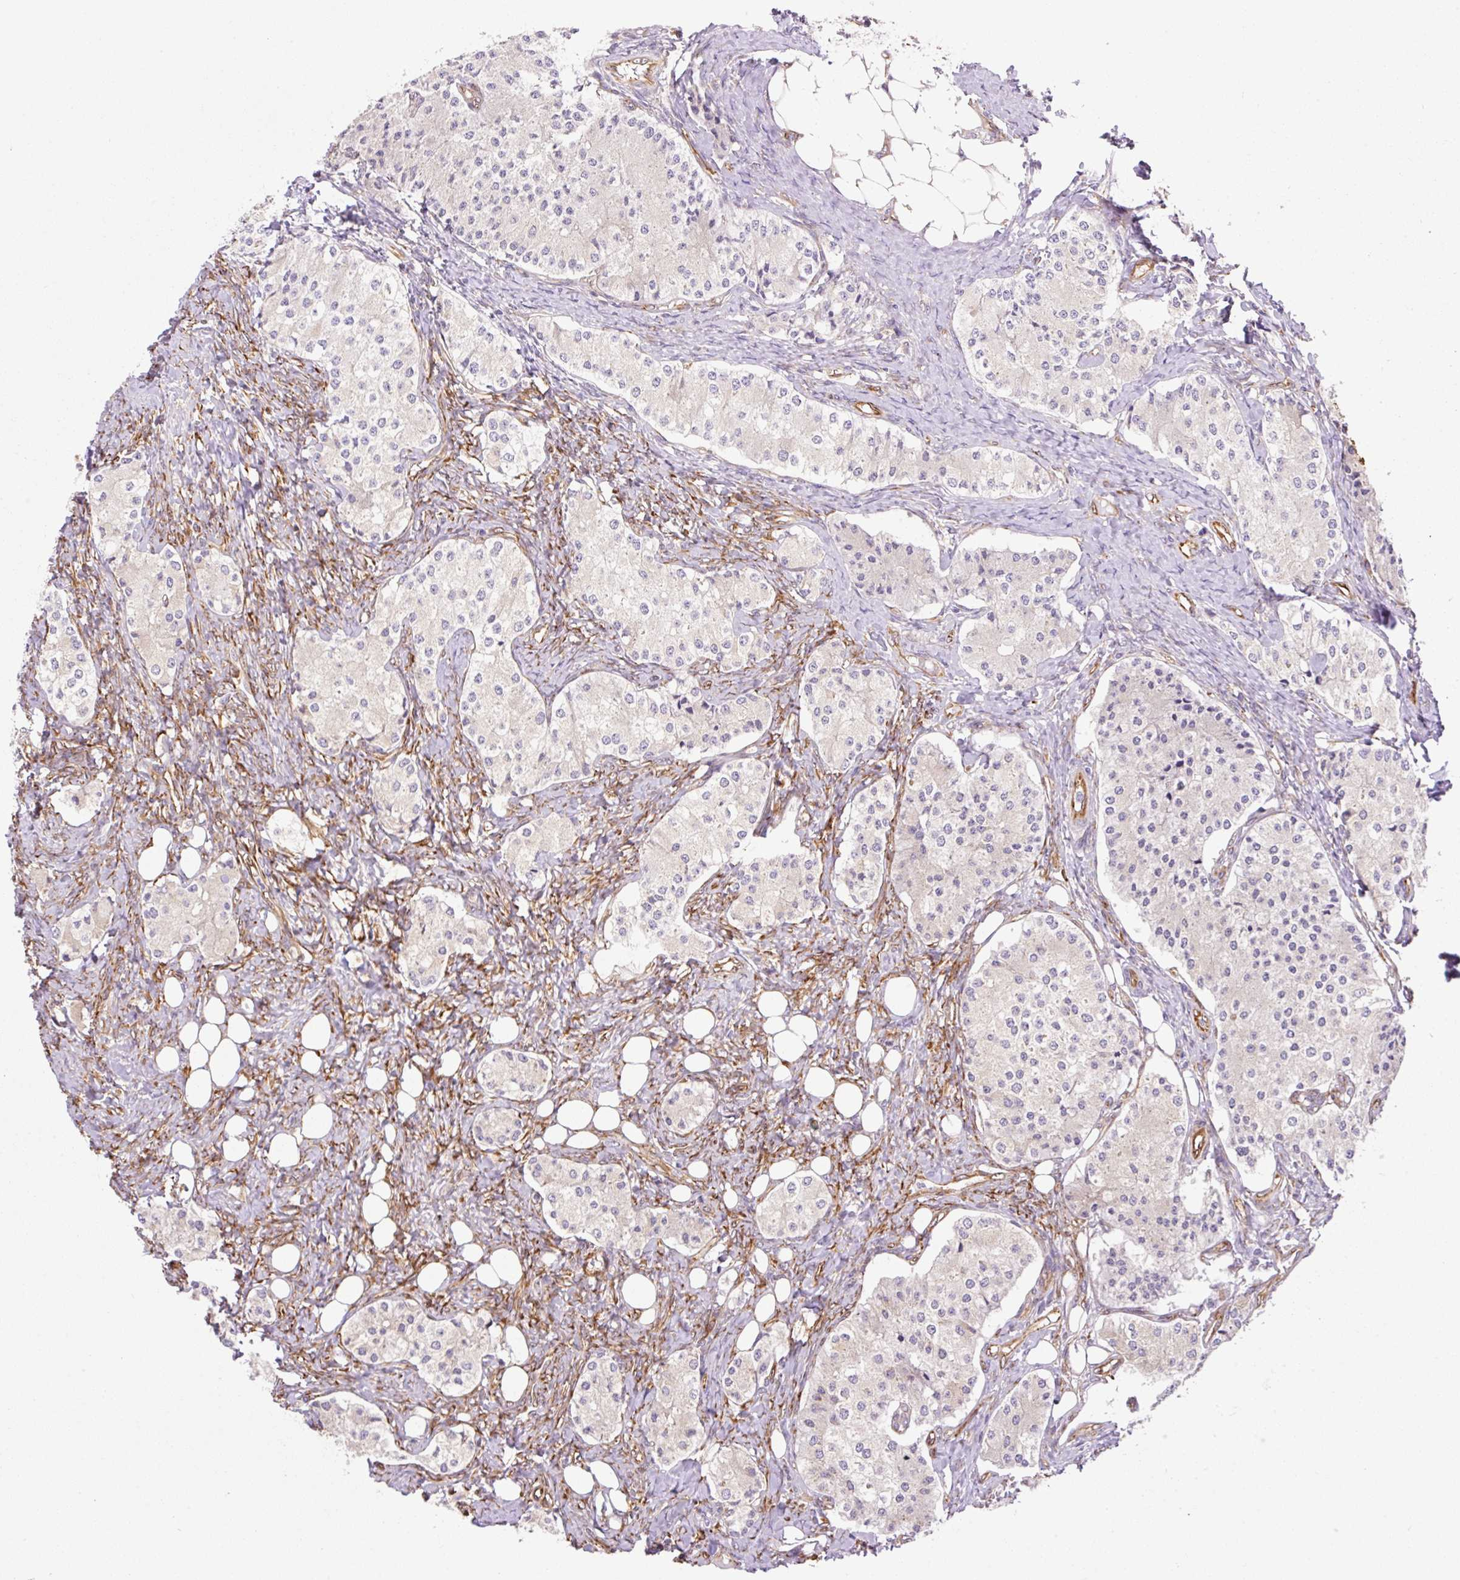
{"staining": {"intensity": "negative", "quantity": "none", "location": "none"}, "tissue": "carcinoid", "cell_type": "Tumor cells", "image_type": "cancer", "snomed": [{"axis": "morphology", "description": "Carcinoid, malignant, NOS"}, {"axis": "topography", "description": "Colon"}], "caption": "An immunohistochemistry micrograph of carcinoid is shown. There is no staining in tumor cells of carcinoid. (Brightfield microscopy of DAB immunohistochemistry (IHC) at high magnification).", "gene": "RAB30", "patient": {"sex": "female", "age": 52}}